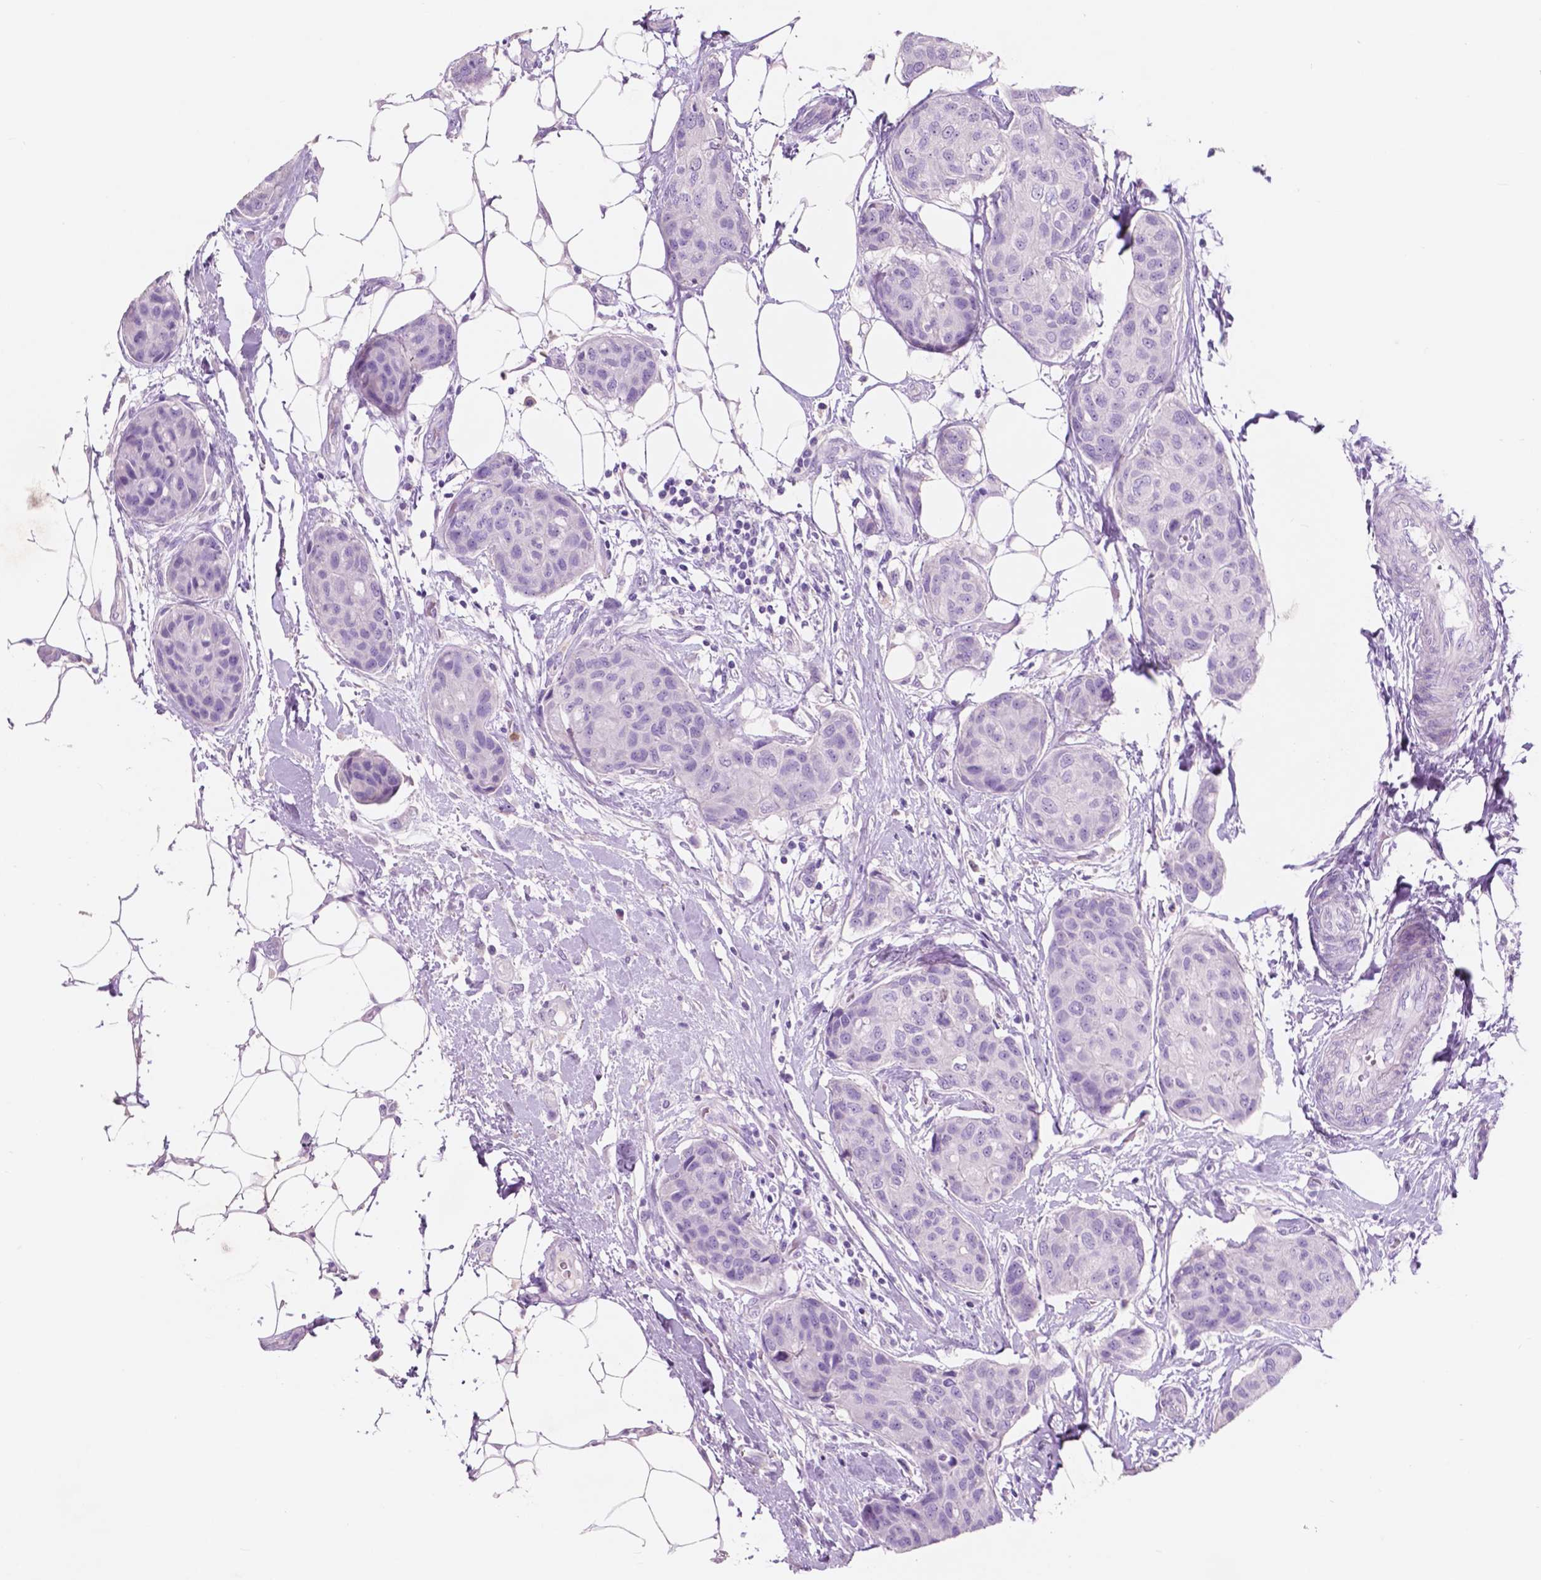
{"staining": {"intensity": "negative", "quantity": "none", "location": "none"}, "tissue": "breast cancer", "cell_type": "Tumor cells", "image_type": "cancer", "snomed": [{"axis": "morphology", "description": "Duct carcinoma"}, {"axis": "topography", "description": "Breast"}], "caption": "A high-resolution micrograph shows immunohistochemistry (IHC) staining of breast cancer (infiltrating ductal carcinoma), which shows no significant positivity in tumor cells.", "gene": "CUZD1", "patient": {"sex": "female", "age": 80}}